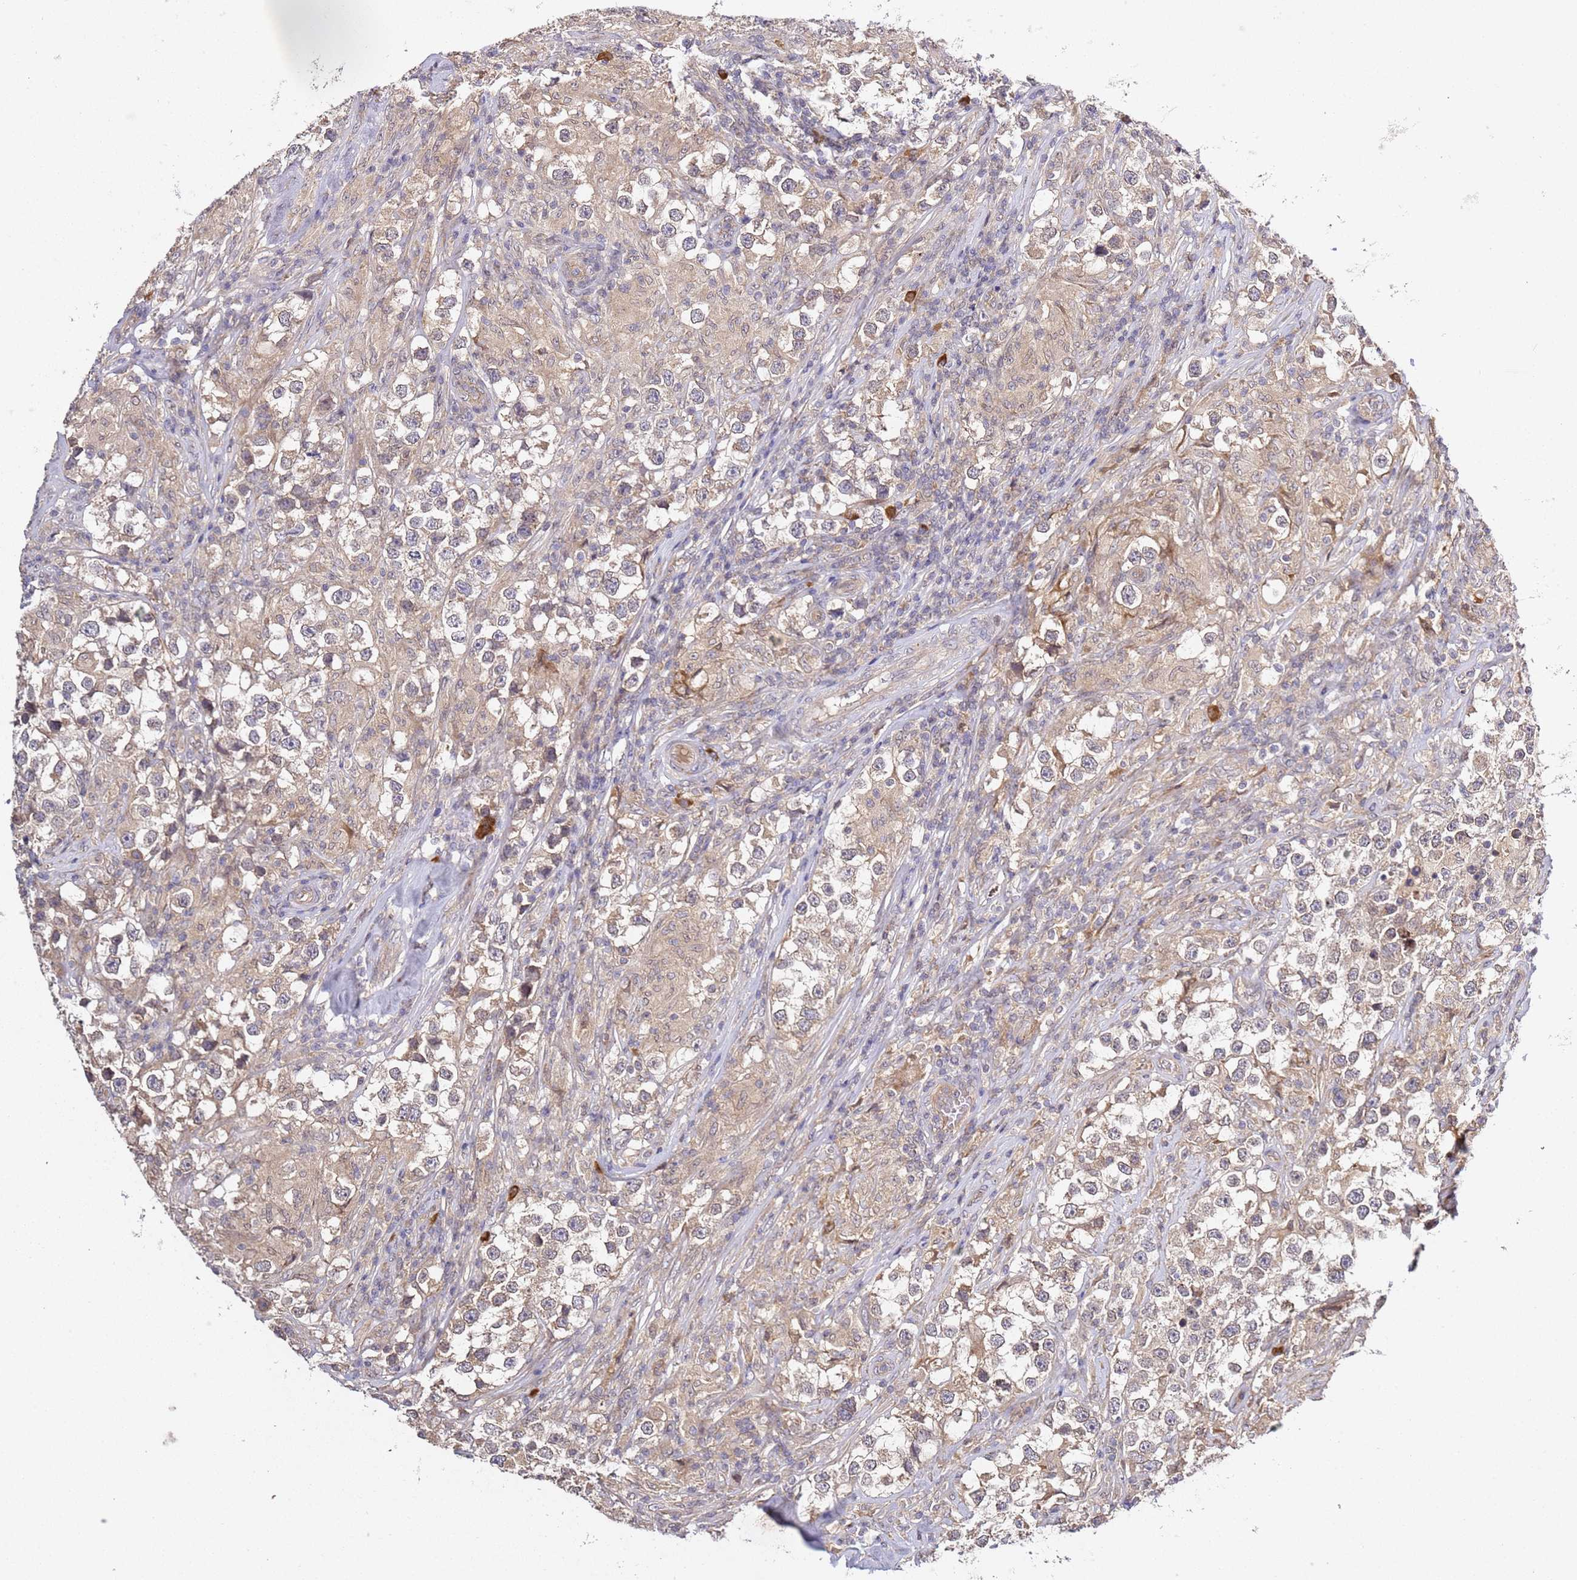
{"staining": {"intensity": "weak", "quantity": "25%-75%", "location": "cytoplasmic/membranous"}, "tissue": "testis cancer", "cell_type": "Tumor cells", "image_type": "cancer", "snomed": [{"axis": "morphology", "description": "Seminoma, NOS"}, {"axis": "topography", "description": "Testis"}], "caption": "Weak cytoplasmic/membranous expression for a protein is seen in approximately 25%-75% of tumor cells of testis cancer using immunohistochemistry.", "gene": "OSBPL2", "patient": {"sex": "male", "age": 46}}